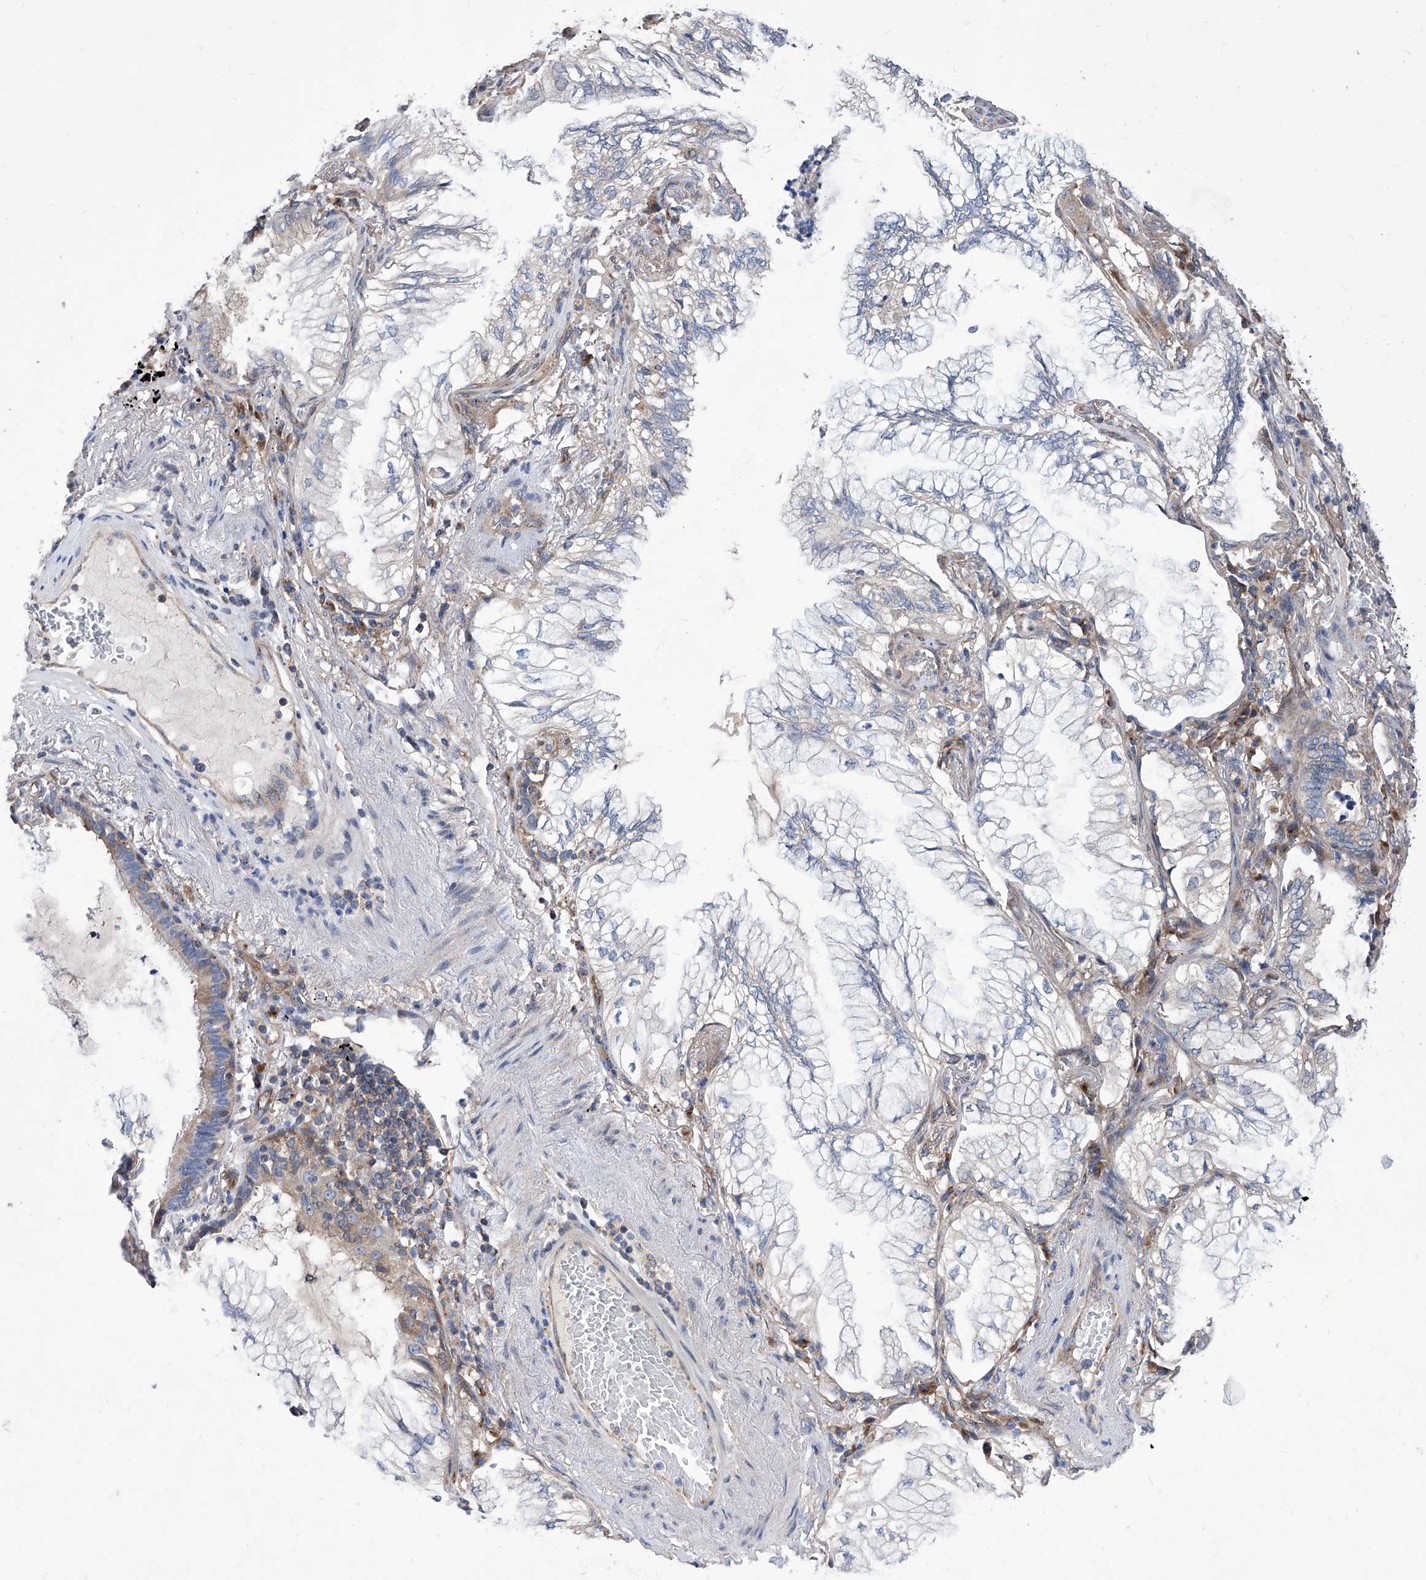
{"staining": {"intensity": "weak", "quantity": "<25%", "location": "cytoplasmic/membranous"}, "tissue": "lung cancer", "cell_type": "Tumor cells", "image_type": "cancer", "snomed": [{"axis": "morphology", "description": "Adenocarcinoma, NOS"}, {"axis": "topography", "description": "Lung"}], "caption": "There is no significant expression in tumor cells of lung cancer (adenocarcinoma).", "gene": "TJAP1", "patient": {"sex": "female", "age": 70}}